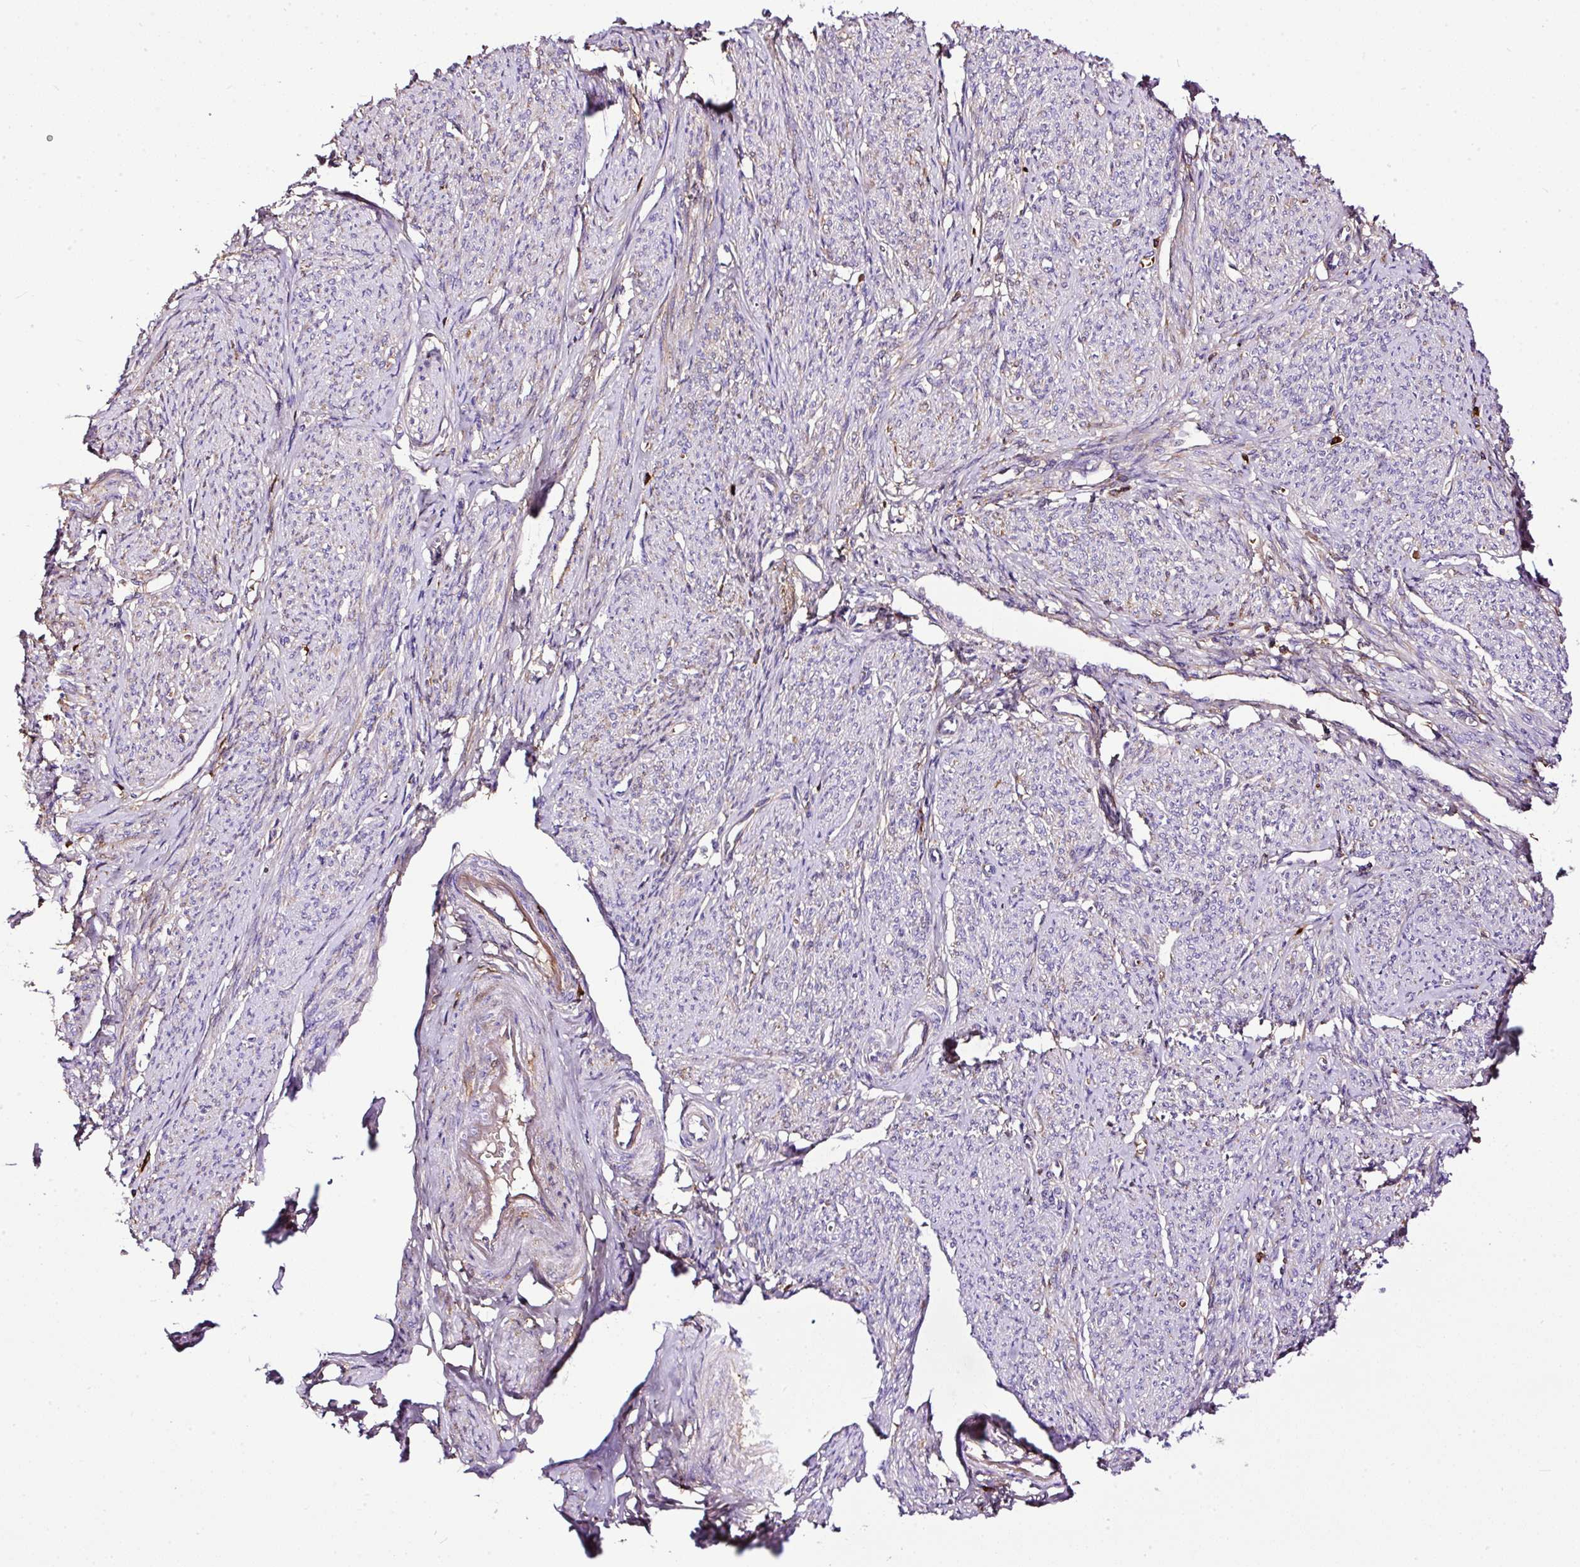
{"staining": {"intensity": "weak", "quantity": "<25%", "location": "cytoplasmic/membranous"}, "tissue": "smooth muscle", "cell_type": "Smooth muscle cells", "image_type": "normal", "snomed": [{"axis": "morphology", "description": "Normal tissue, NOS"}, {"axis": "topography", "description": "Smooth muscle"}], "caption": "A histopathology image of smooth muscle stained for a protein displays no brown staining in smooth muscle cells.", "gene": "CLEC3B", "patient": {"sex": "female", "age": 65}}